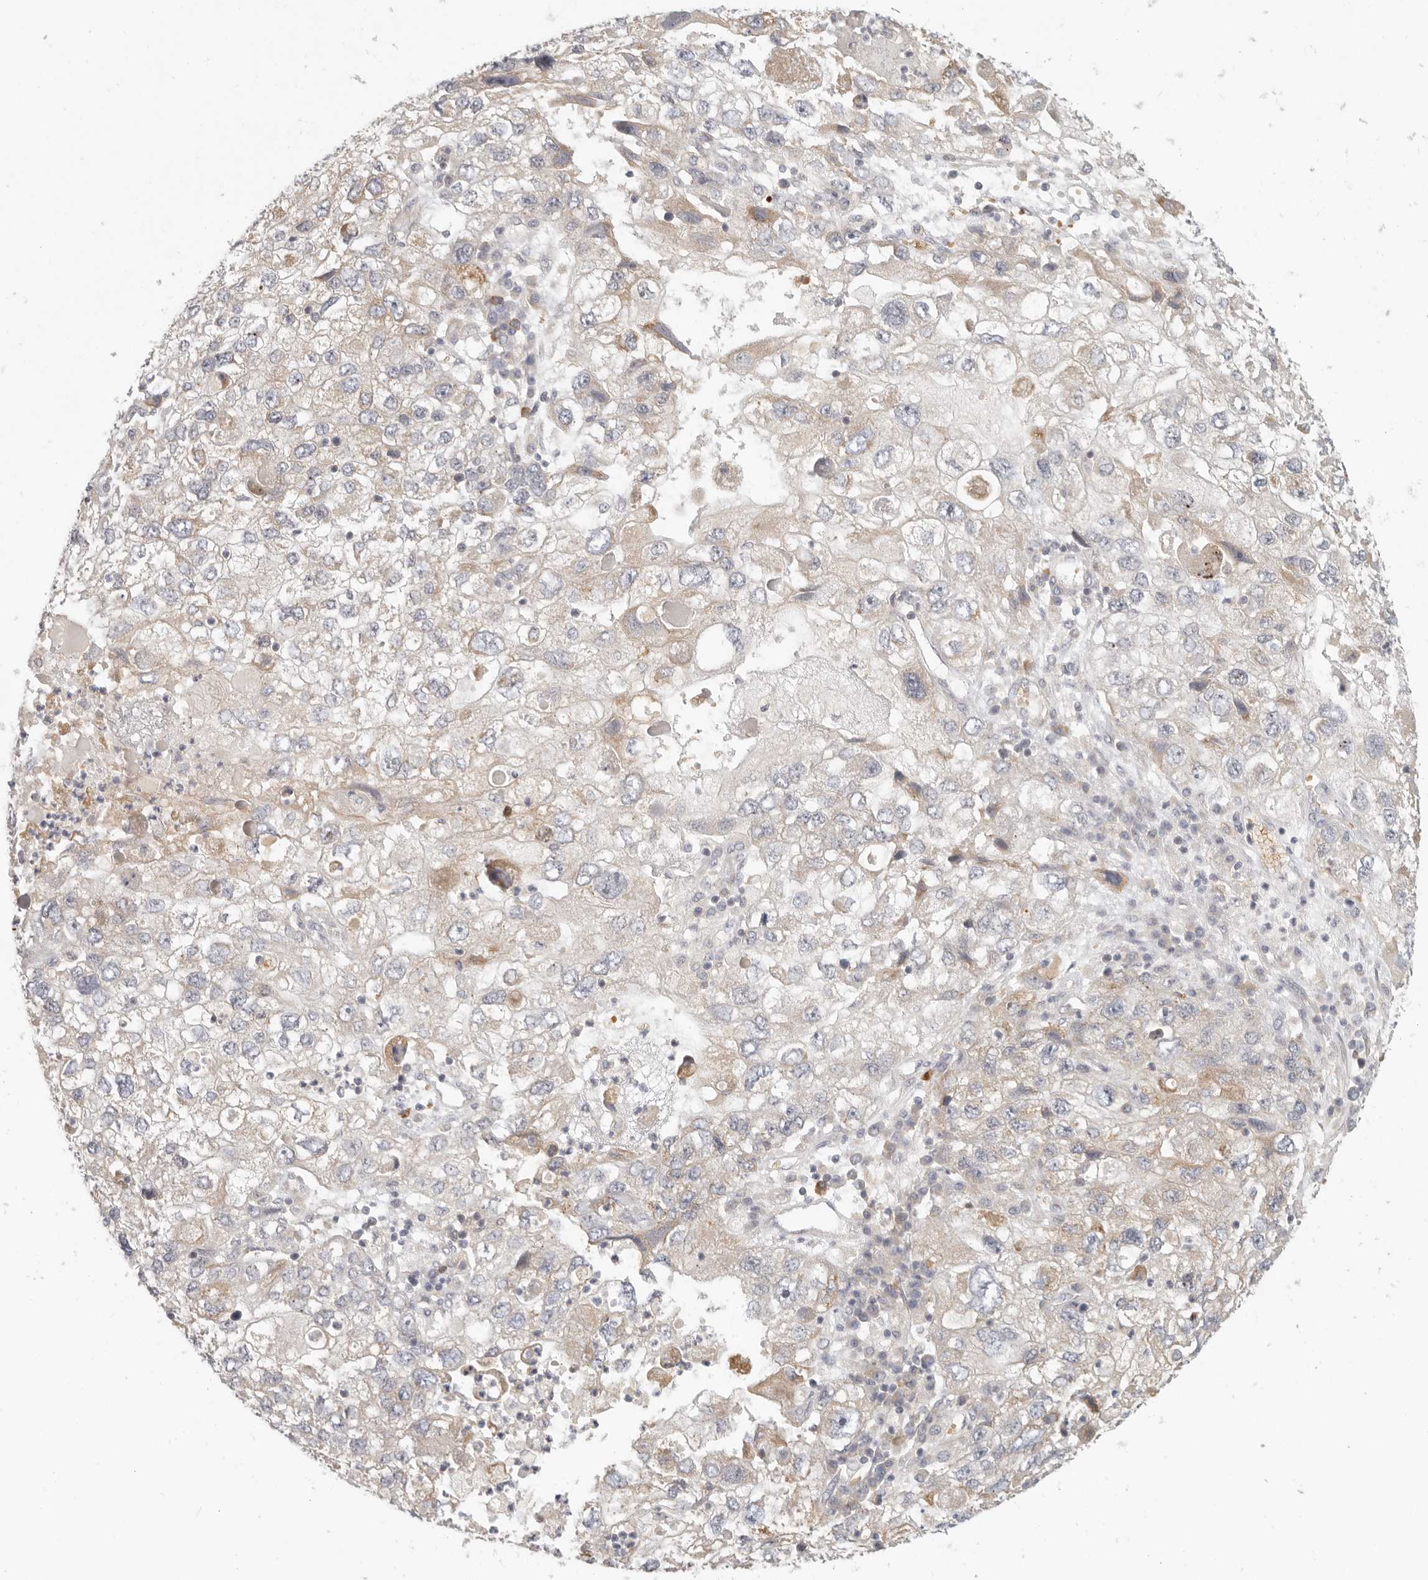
{"staining": {"intensity": "weak", "quantity": "<25%", "location": "cytoplasmic/membranous"}, "tissue": "endometrial cancer", "cell_type": "Tumor cells", "image_type": "cancer", "snomed": [{"axis": "morphology", "description": "Adenocarcinoma, NOS"}, {"axis": "topography", "description": "Endometrium"}], "caption": "IHC of human endometrial cancer (adenocarcinoma) exhibits no expression in tumor cells. (Stains: DAB (3,3'-diaminobenzidine) immunohistochemistry with hematoxylin counter stain, Microscopy: brightfield microscopy at high magnification).", "gene": "AHDC1", "patient": {"sex": "female", "age": 49}}